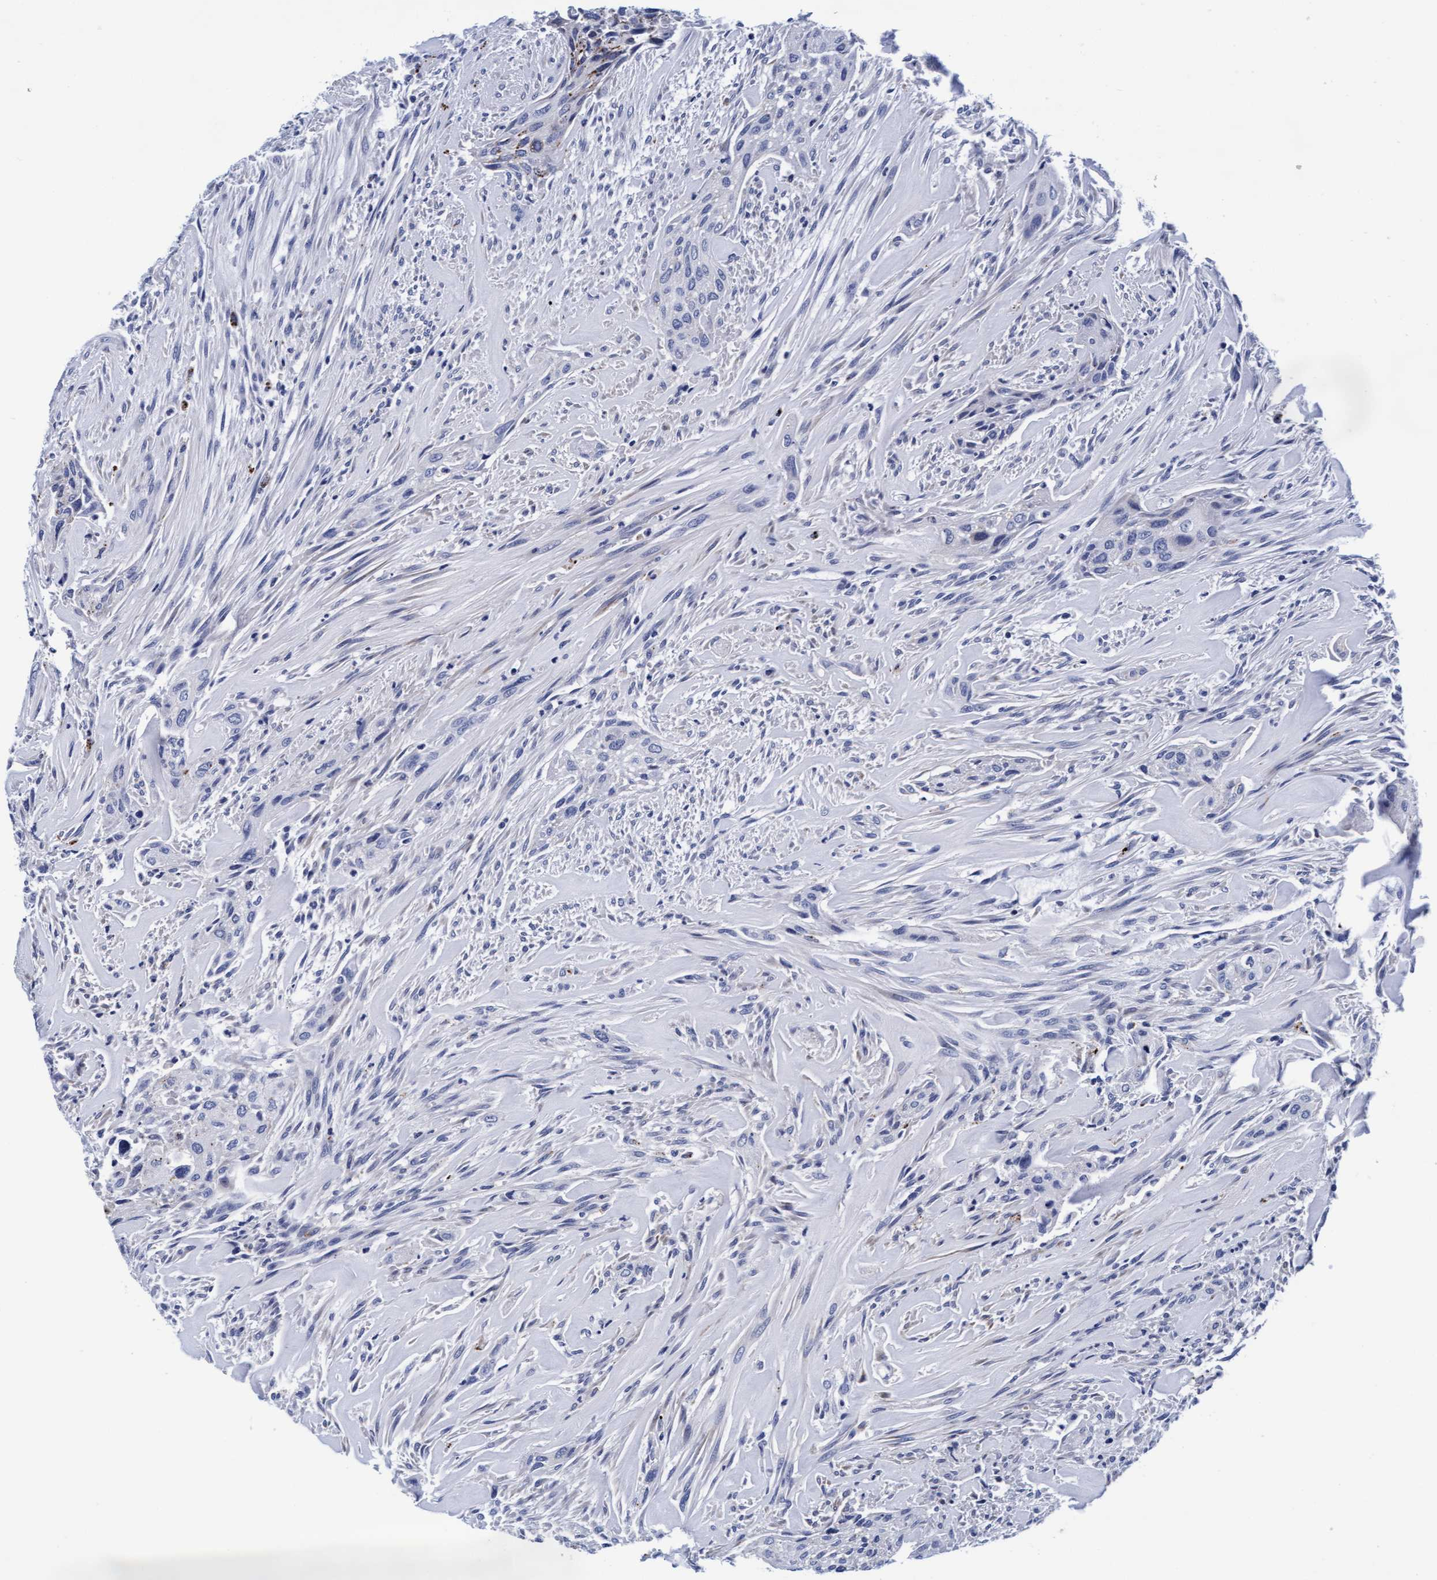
{"staining": {"intensity": "negative", "quantity": "none", "location": "none"}, "tissue": "urothelial cancer", "cell_type": "Tumor cells", "image_type": "cancer", "snomed": [{"axis": "morphology", "description": "Urothelial carcinoma, Low grade"}, {"axis": "morphology", "description": "Urothelial carcinoma, High grade"}, {"axis": "topography", "description": "Urinary bladder"}], "caption": "DAB immunohistochemical staining of high-grade urothelial carcinoma displays no significant expression in tumor cells.", "gene": "ARSG", "patient": {"sex": "male", "age": 35}}